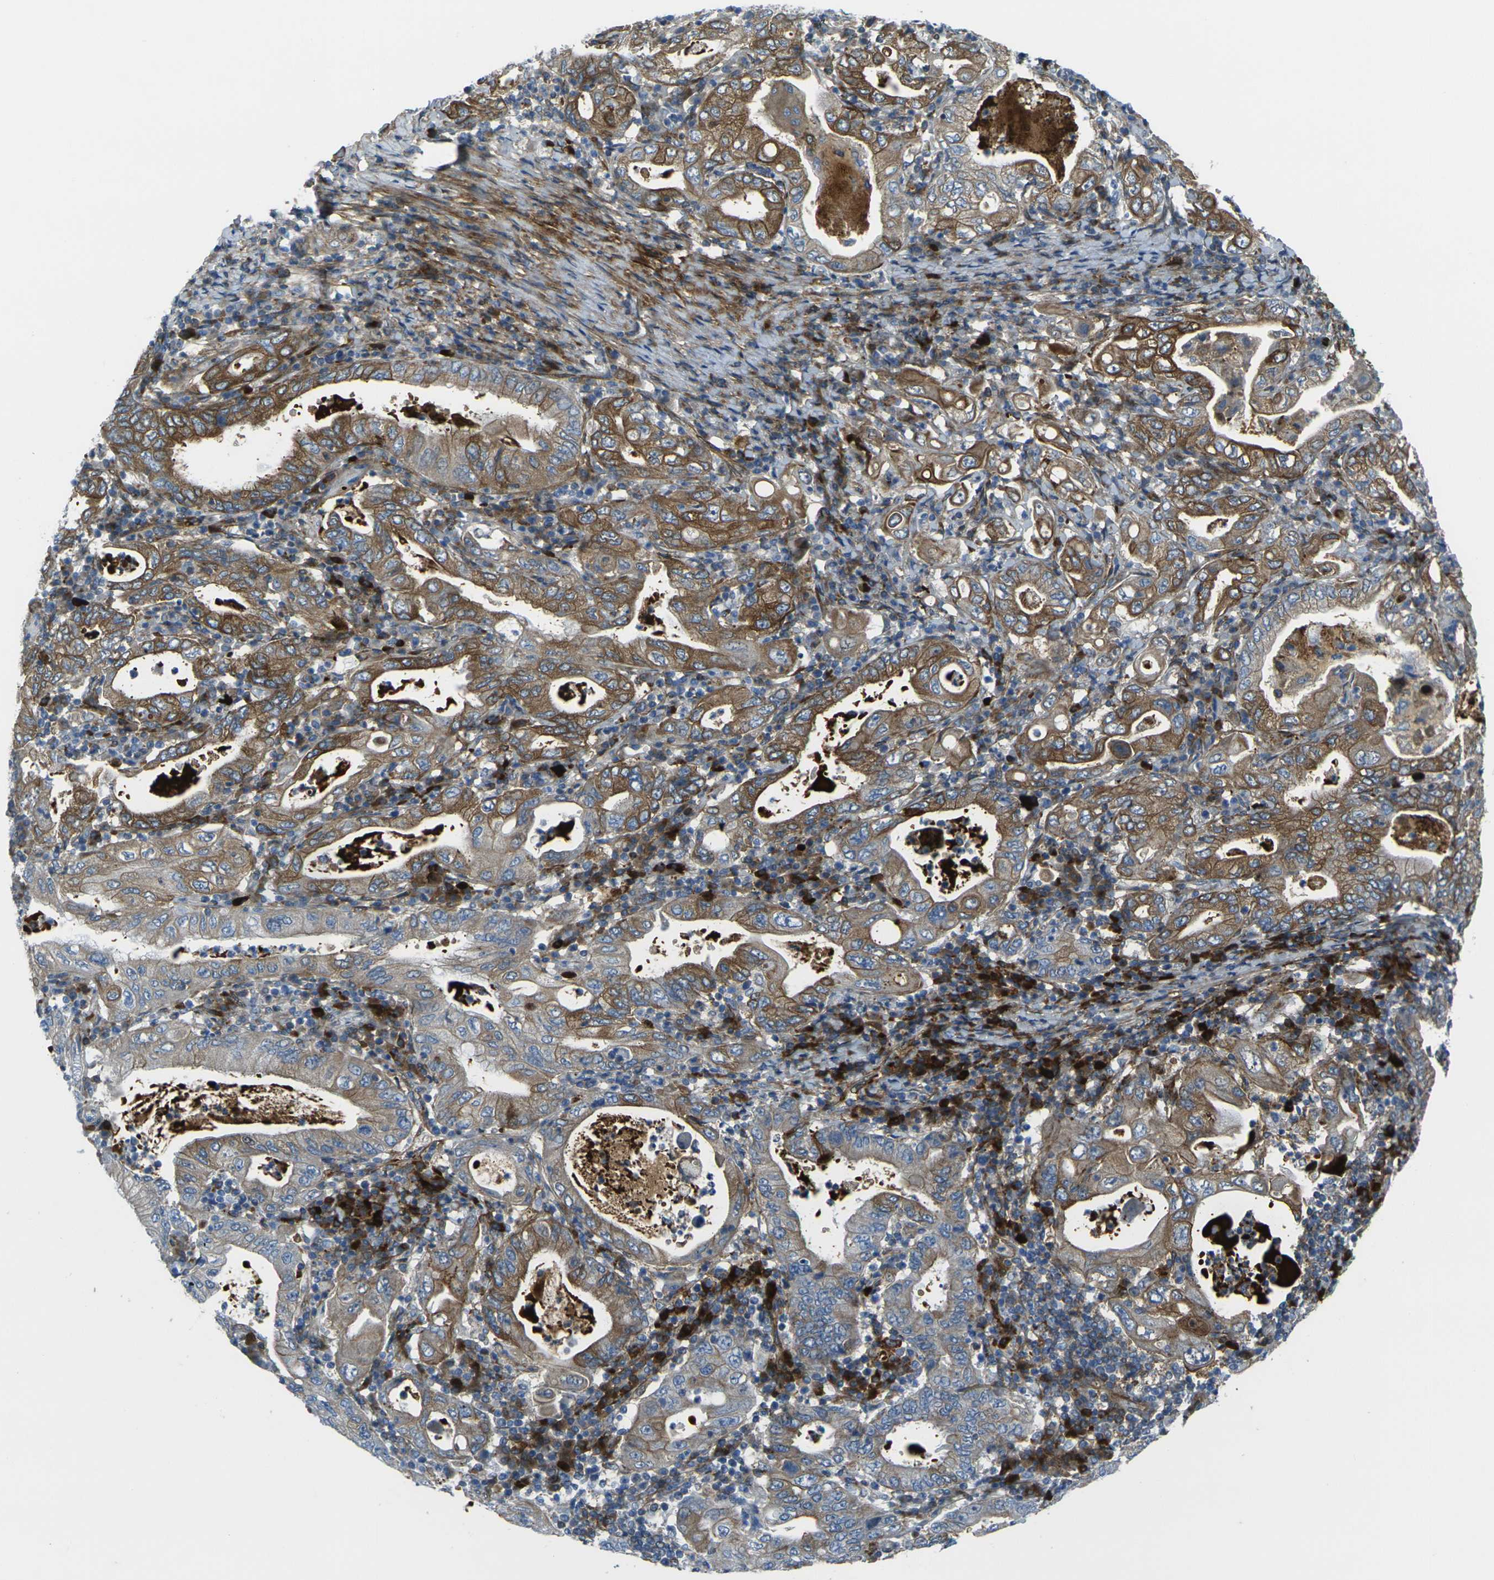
{"staining": {"intensity": "strong", "quantity": ">75%", "location": "cytoplasmic/membranous"}, "tissue": "stomach cancer", "cell_type": "Tumor cells", "image_type": "cancer", "snomed": [{"axis": "morphology", "description": "Normal tissue, NOS"}, {"axis": "morphology", "description": "Adenocarcinoma, NOS"}, {"axis": "topography", "description": "Esophagus"}, {"axis": "topography", "description": "Stomach, upper"}, {"axis": "topography", "description": "Peripheral nerve tissue"}], "caption": "Immunohistochemistry of stomach cancer (adenocarcinoma) displays high levels of strong cytoplasmic/membranous staining in about >75% of tumor cells.", "gene": "CELSR2", "patient": {"sex": "male", "age": 62}}